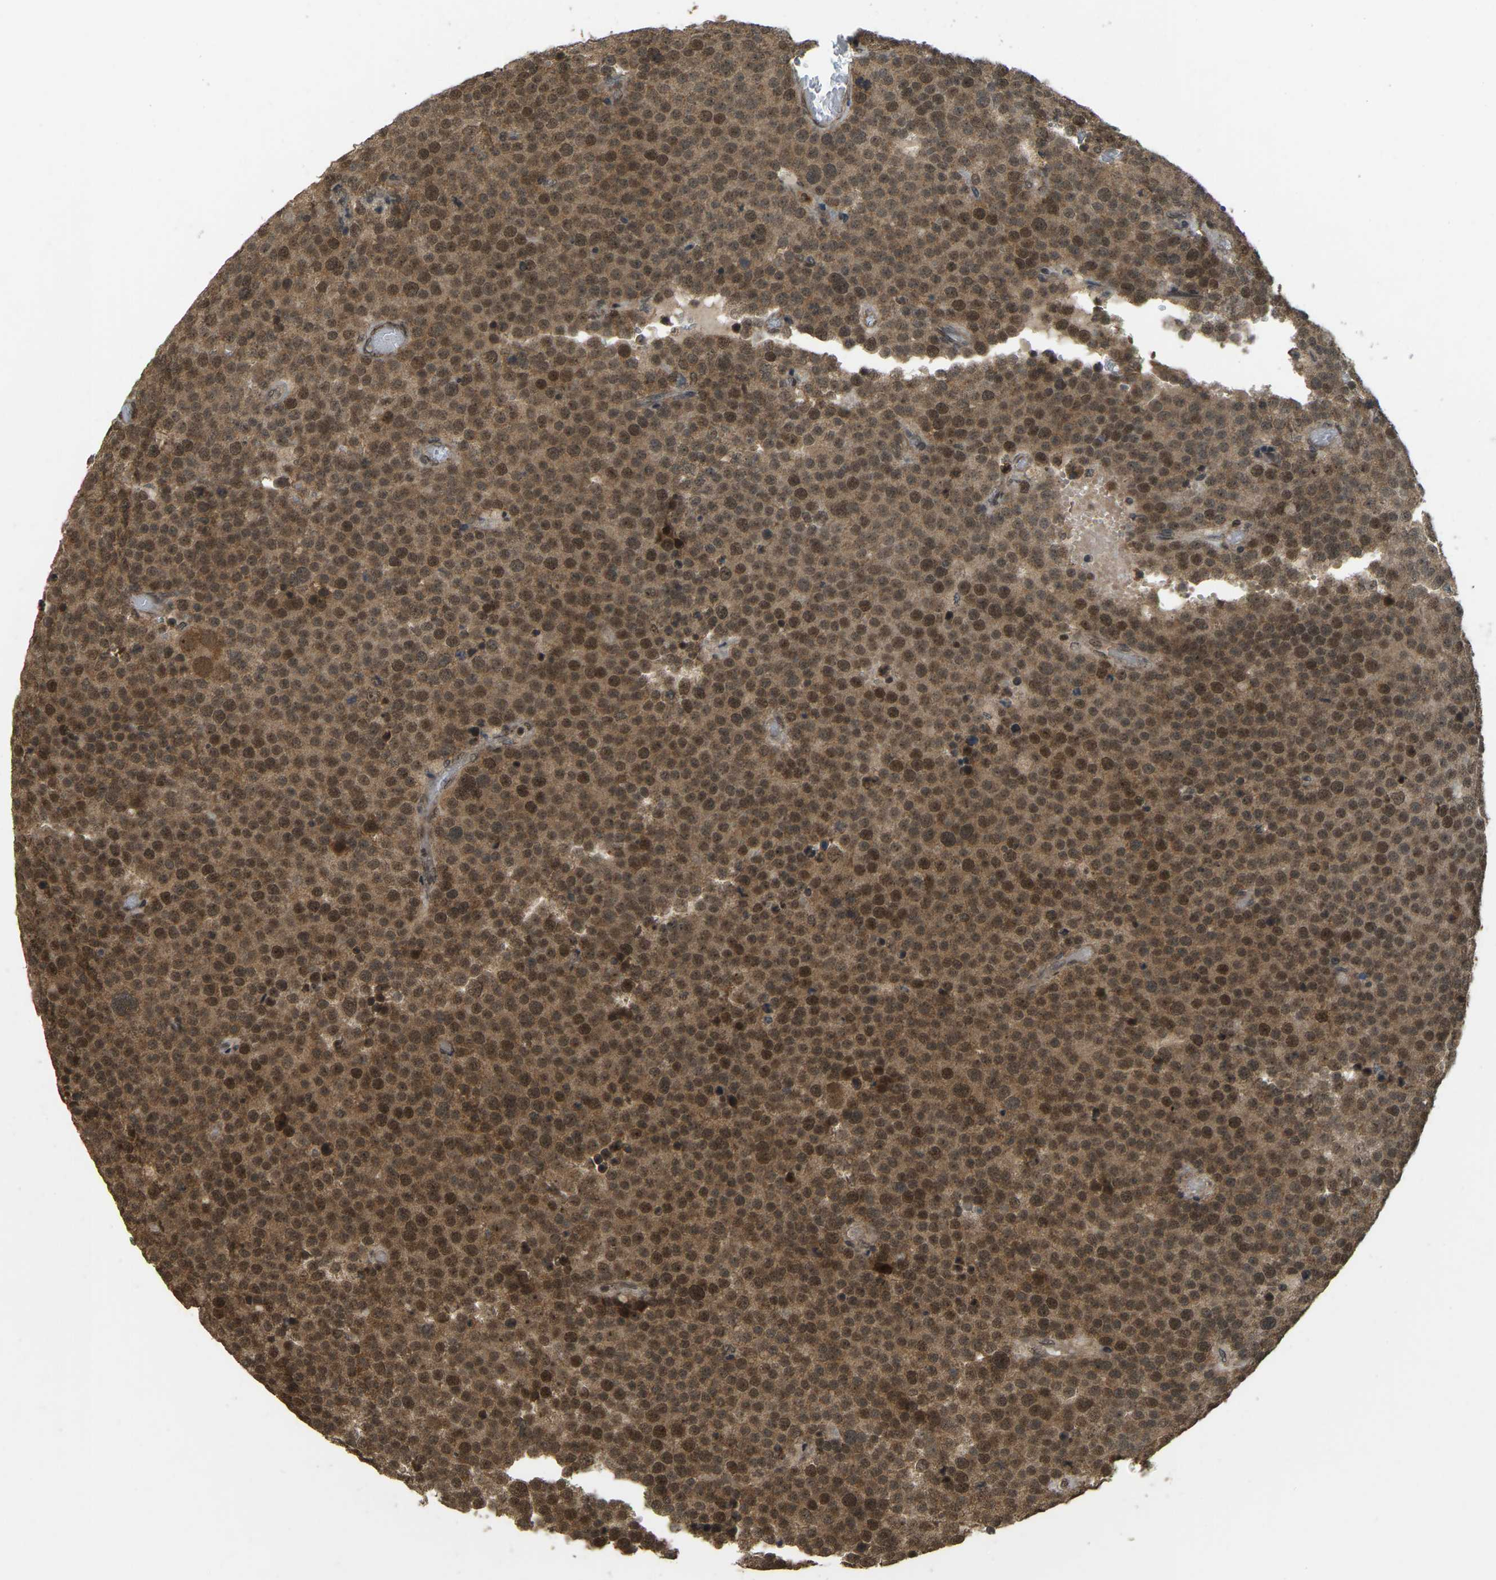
{"staining": {"intensity": "strong", "quantity": ">75%", "location": "cytoplasmic/membranous,nuclear"}, "tissue": "testis cancer", "cell_type": "Tumor cells", "image_type": "cancer", "snomed": [{"axis": "morphology", "description": "Normal tissue, NOS"}, {"axis": "morphology", "description": "Seminoma, NOS"}, {"axis": "topography", "description": "Testis"}], "caption": "Strong cytoplasmic/membranous and nuclear positivity is present in about >75% of tumor cells in testis cancer. The staining was performed using DAB to visualize the protein expression in brown, while the nuclei were stained in blue with hematoxylin (Magnification: 20x).", "gene": "BRF2", "patient": {"sex": "male", "age": 71}}